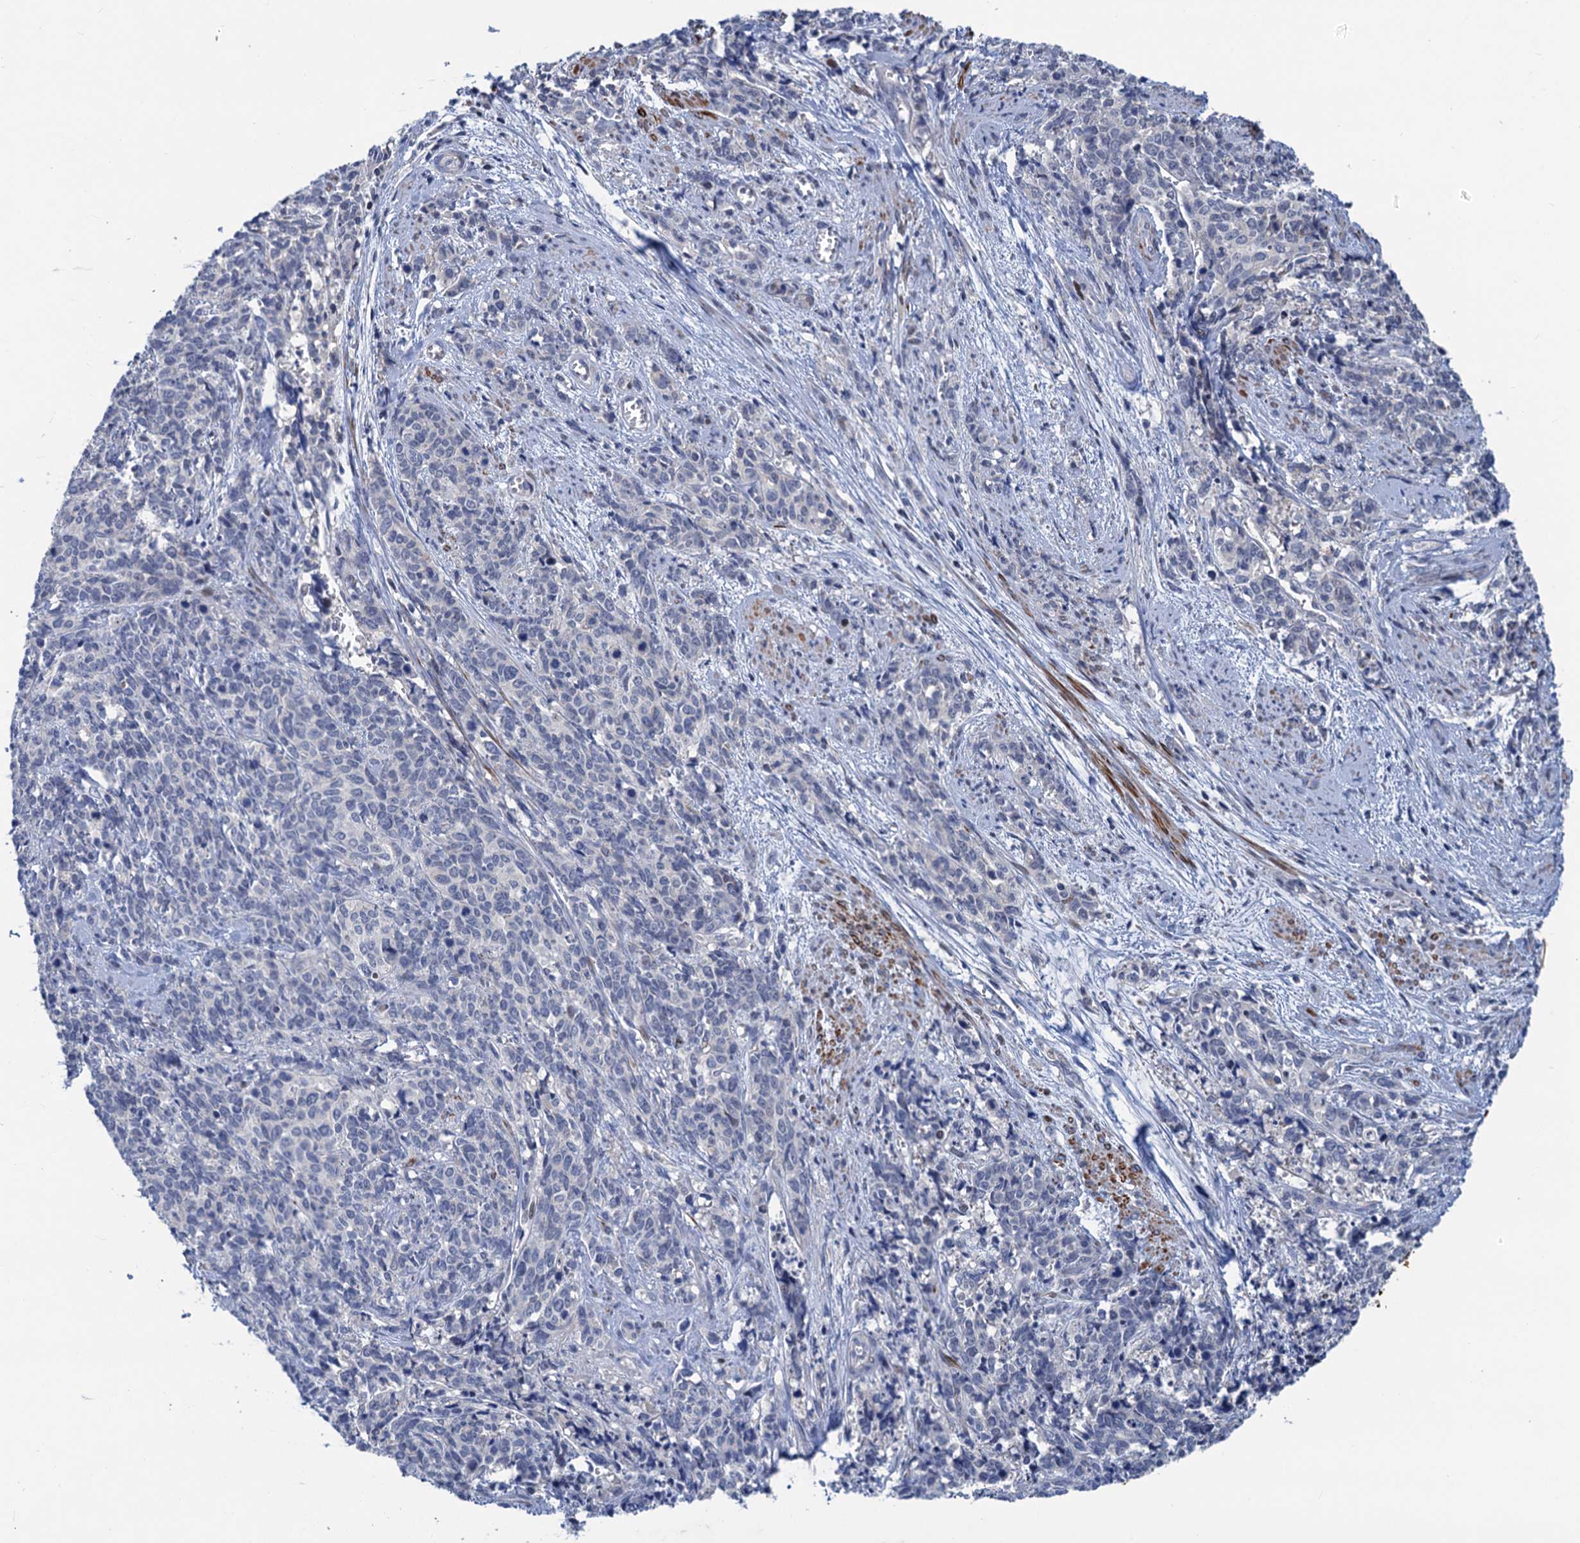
{"staining": {"intensity": "negative", "quantity": "none", "location": "none"}, "tissue": "cervical cancer", "cell_type": "Tumor cells", "image_type": "cancer", "snomed": [{"axis": "morphology", "description": "Squamous cell carcinoma, NOS"}, {"axis": "topography", "description": "Cervix"}], "caption": "Immunohistochemistry of cervical cancer reveals no staining in tumor cells.", "gene": "ESYT3", "patient": {"sex": "female", "age": 60}}